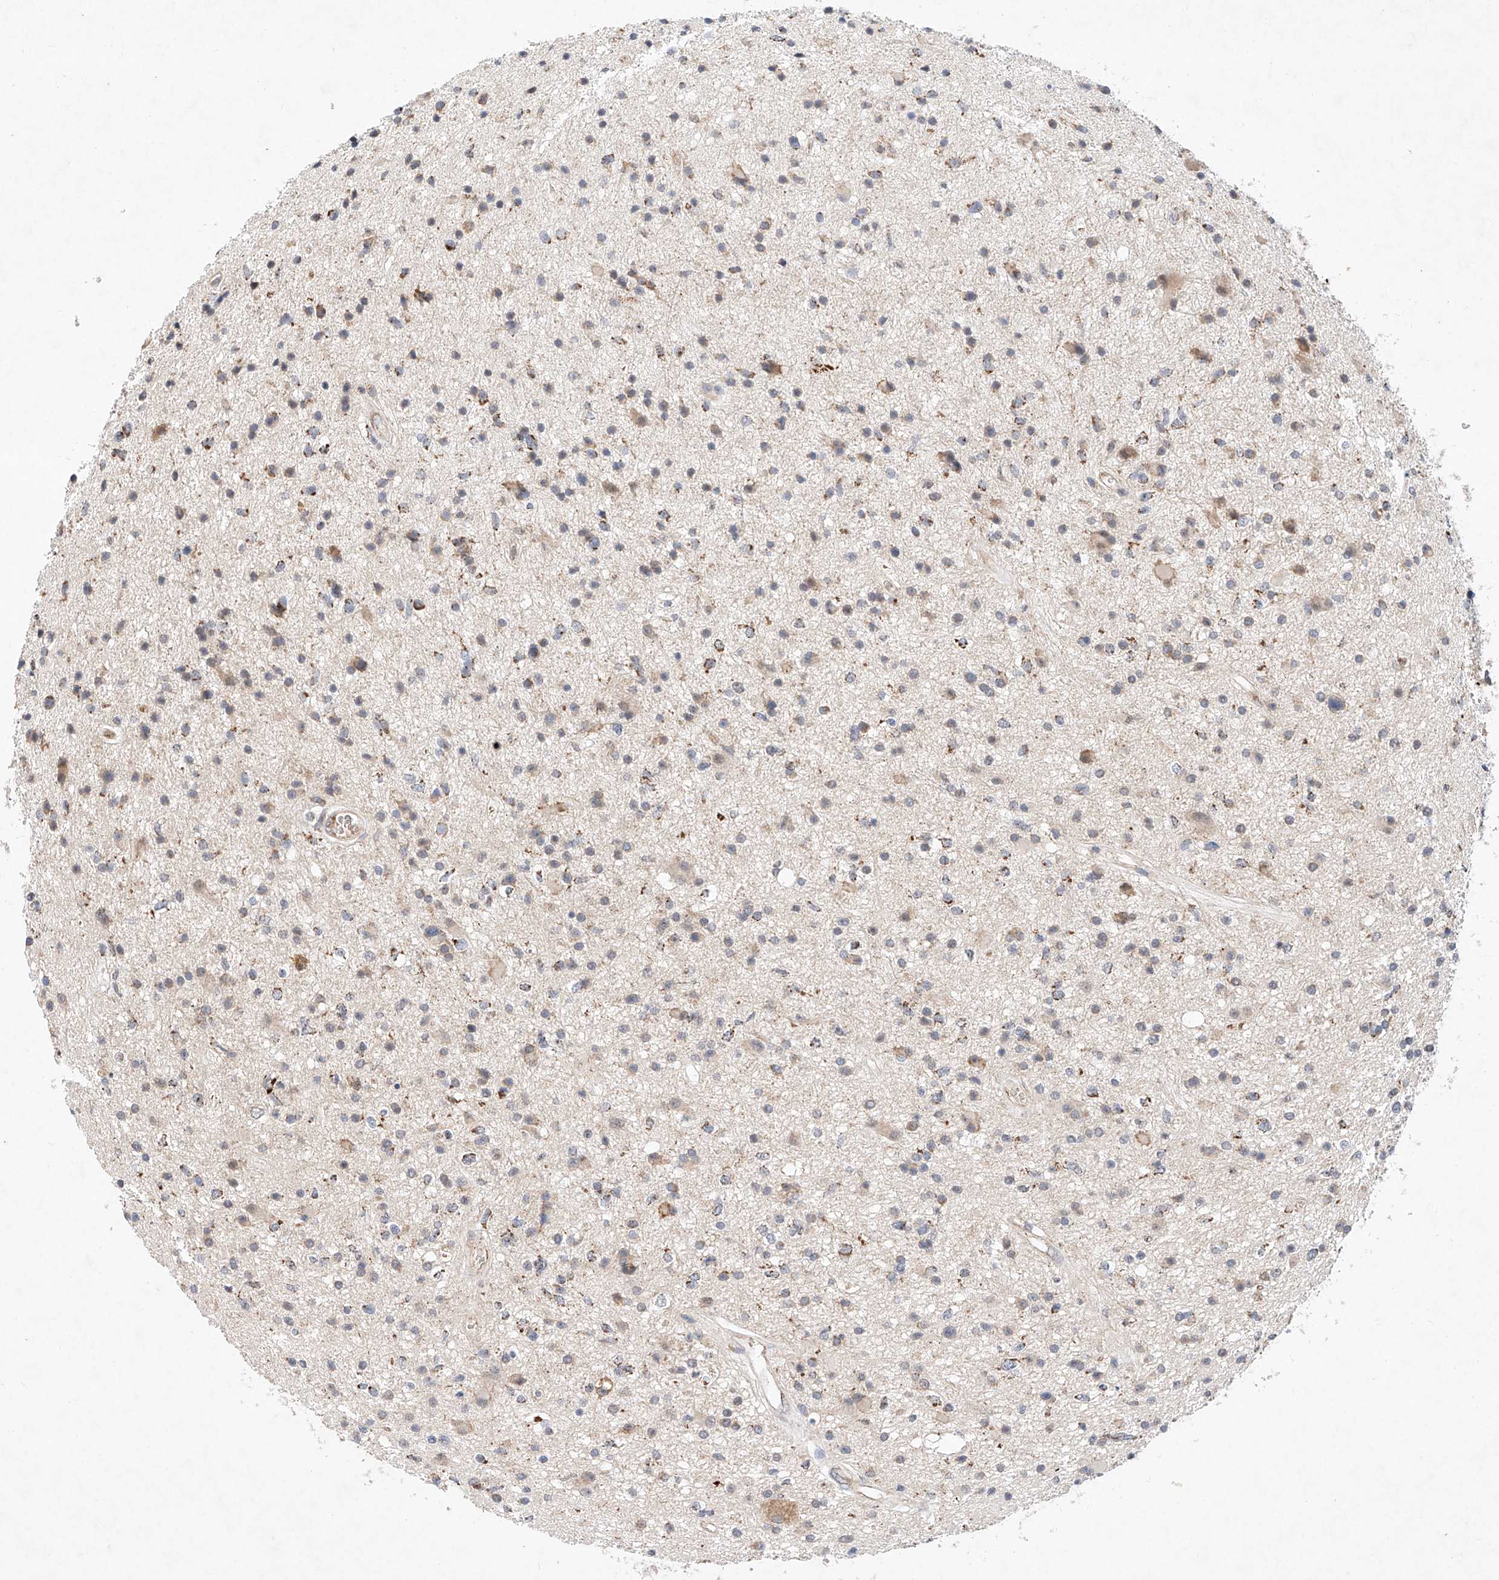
{"staining": {"intensity": "weak", "quantity": "<25%", "location": "cytoplasmic/membranous"}, "tissue": "glioma", "cell_type": "Tumor cells", "image_type": "cancer", "snomed": [{"axis": "morphology", "description": "Glioma, malignant, High grade"}, {"axis": "topography", "description": "Brain"}], "caption": "This photomicrograph is of glioma stained with immunohistochemistry (IHC) to label a protein in brown with the nuclei are counter-stained blue. There is no expression in tumor cells.", "gene": "FASTK", "patient": {"sex": "male", "age": 33}}